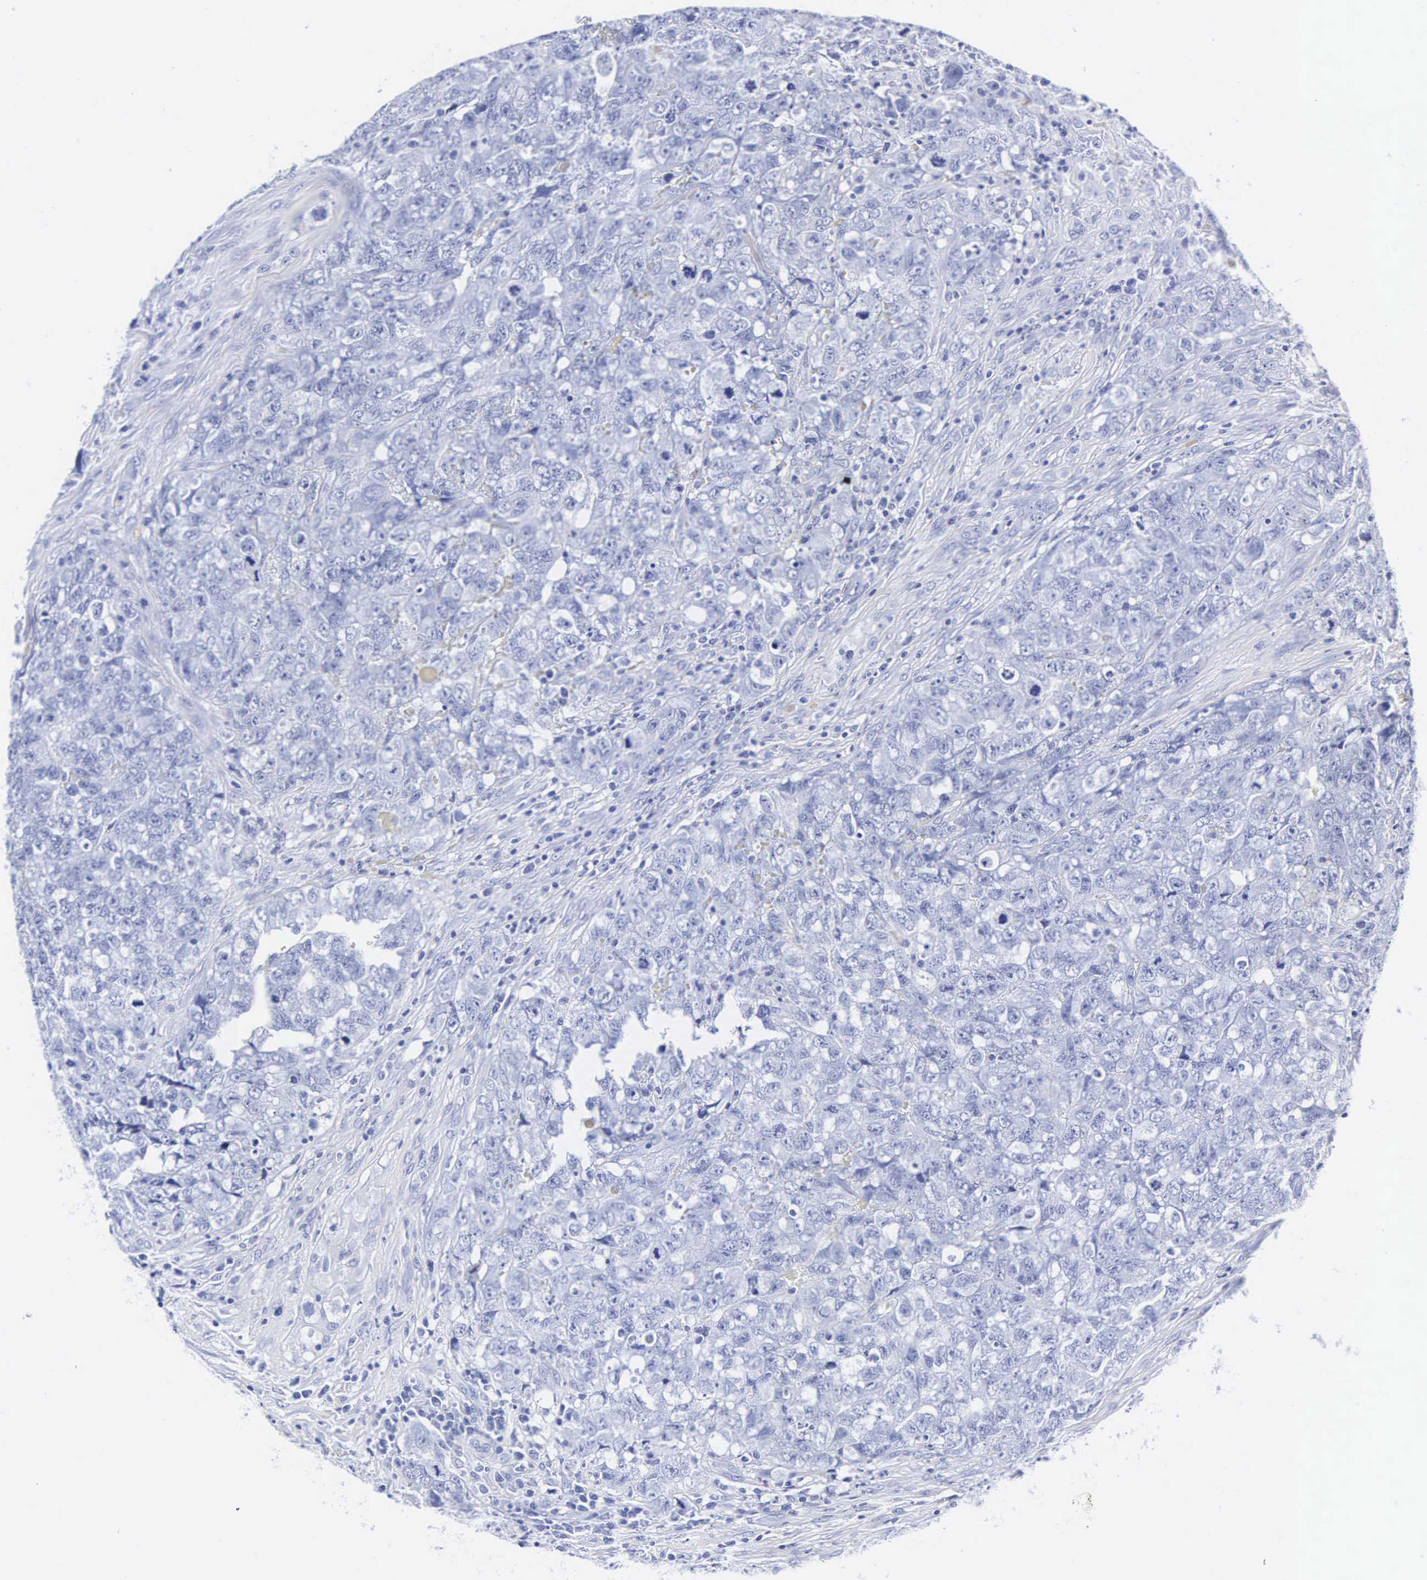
{"staining": {"intensity": "negative", "quantity": "none", "location": "none"}, "tissue": "testis cancer", "cell_type": "Tumor cells", "image_type": "cancer", "snomed": [{"axis": "morphology", "description": "Carcinoma, Embryonal, NOS"}, {"axis": "topography", "description": "Testis"}], "caption": "Tumor cells show no significant expression in testis cancer (embryonal carcinoma).", "gene": "INS", "patient": {"sex": "male", "age": 31}}